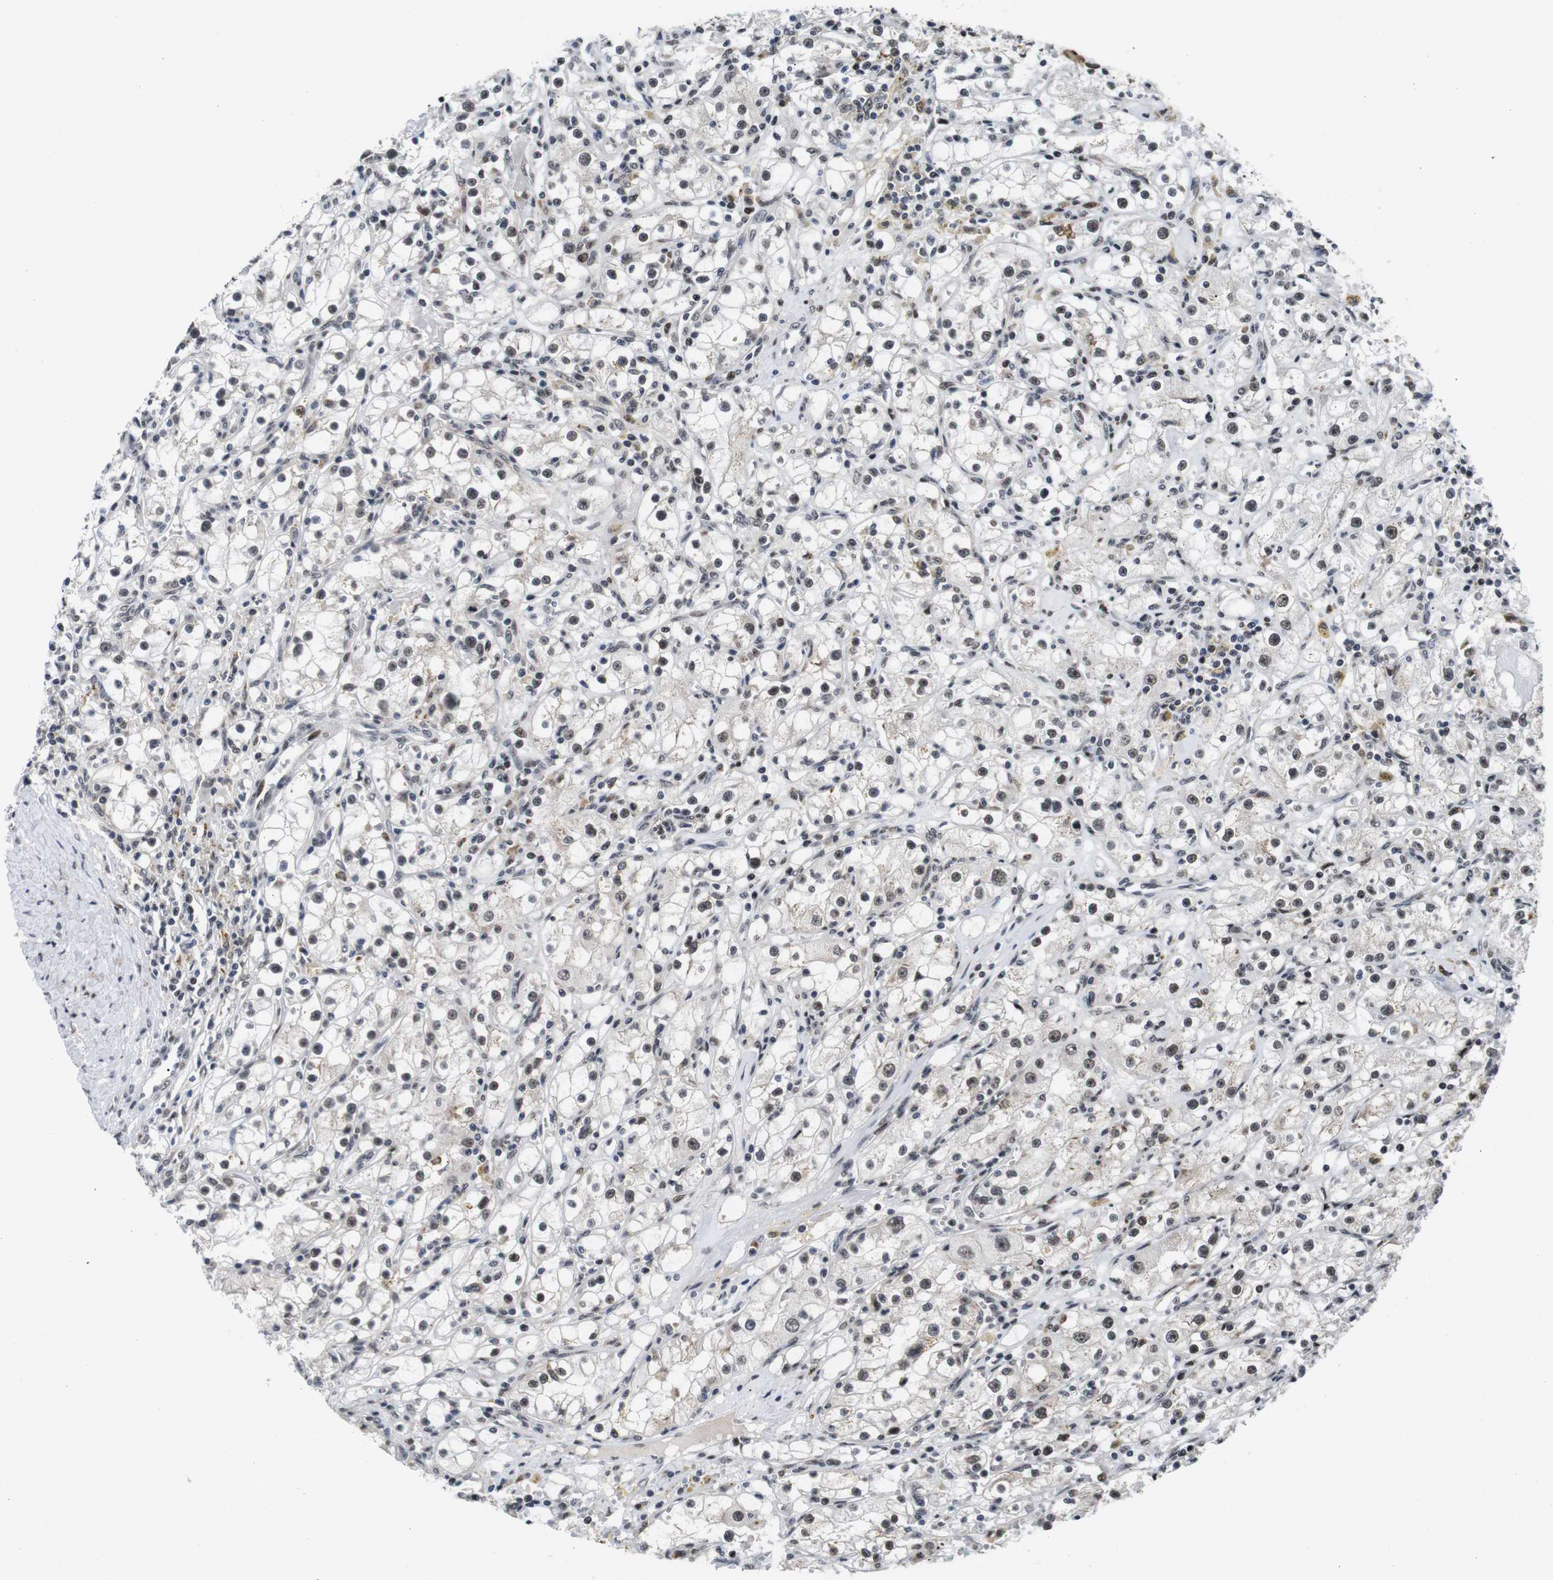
{"staining": {"intensity": "weak", "quantity": ">75%", "location": "nuclear"}, "tissue": "renal cancer", "cell_type": "Tumor cells", "image_type": "cancer", "snomed": [{"axis": "morphology", "description": "Adenocarcinoma, NOS"}, {"axis": "topography", "description": "Kidney"}], "caption": "Protein staining by immunohistochemistry displays weak nuclear staining in about >75% of tumor cells in renal adenocarcinoma.", "gene": "EIF4G1", "patient": {"sex": "male", "age": 56}}